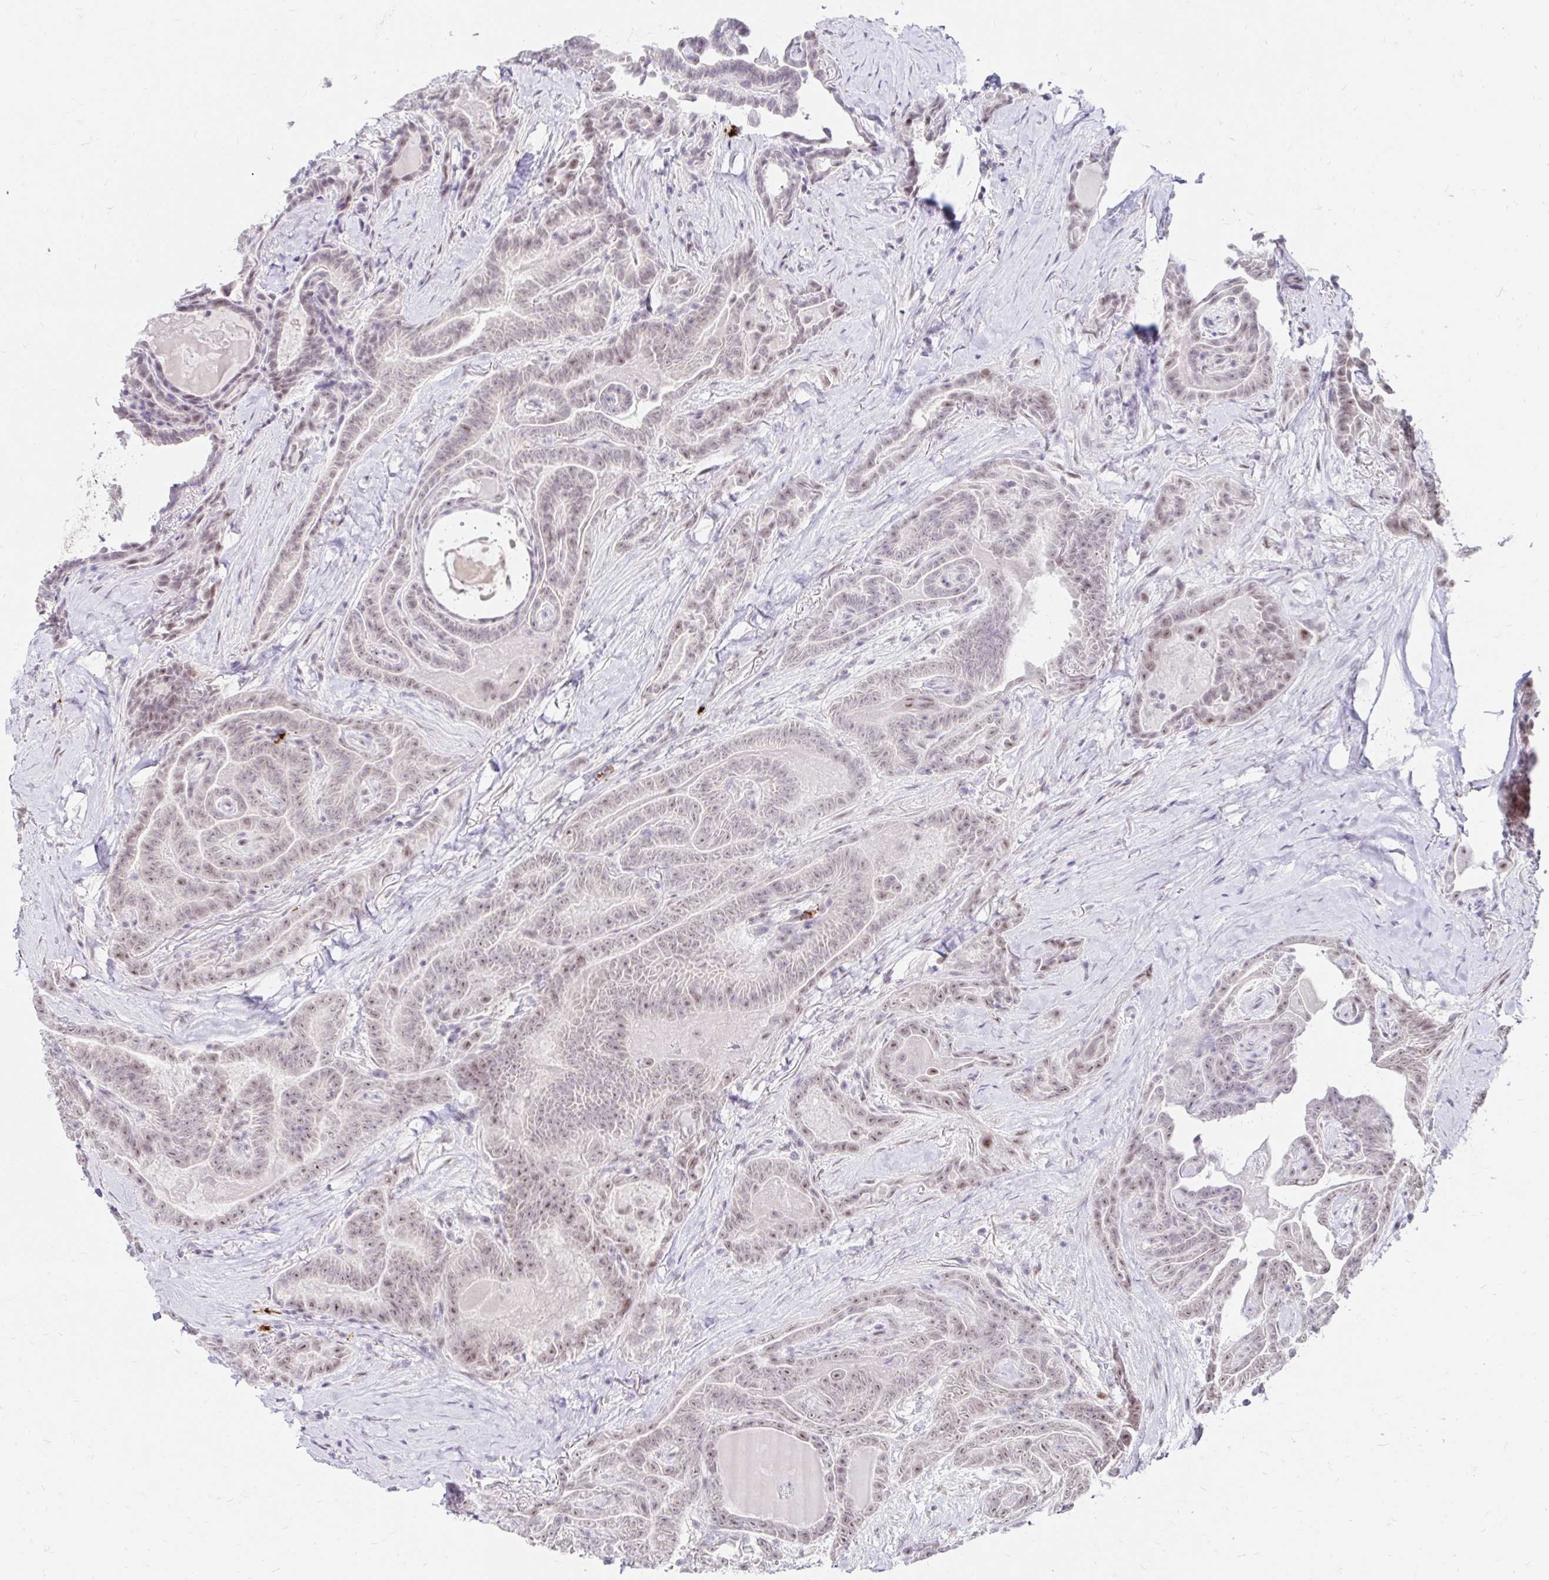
{"staining": {"intensity": "weak", "quantity": ">75%", "location": "nuclear"}, "tissue": "thyroid cancer", "cell_type": "Tumor cells", "image_type": "cancer", "snomed": [{"axis": "morphology", "description": "Papillary adenocarcinoma, NOS"}, {"axis": "topography", "description": "Thyroid gland"}], "caption": "A high-resolution photomicrograph shows immunohistochemistry staining of papillary adenocarcinoma (thyroid), which demonstrates weak nuclear expression in approximately >75% of tumor cells.", "gene": "GUCY1A1", "patient": {"sex": "female", "age": 61}}